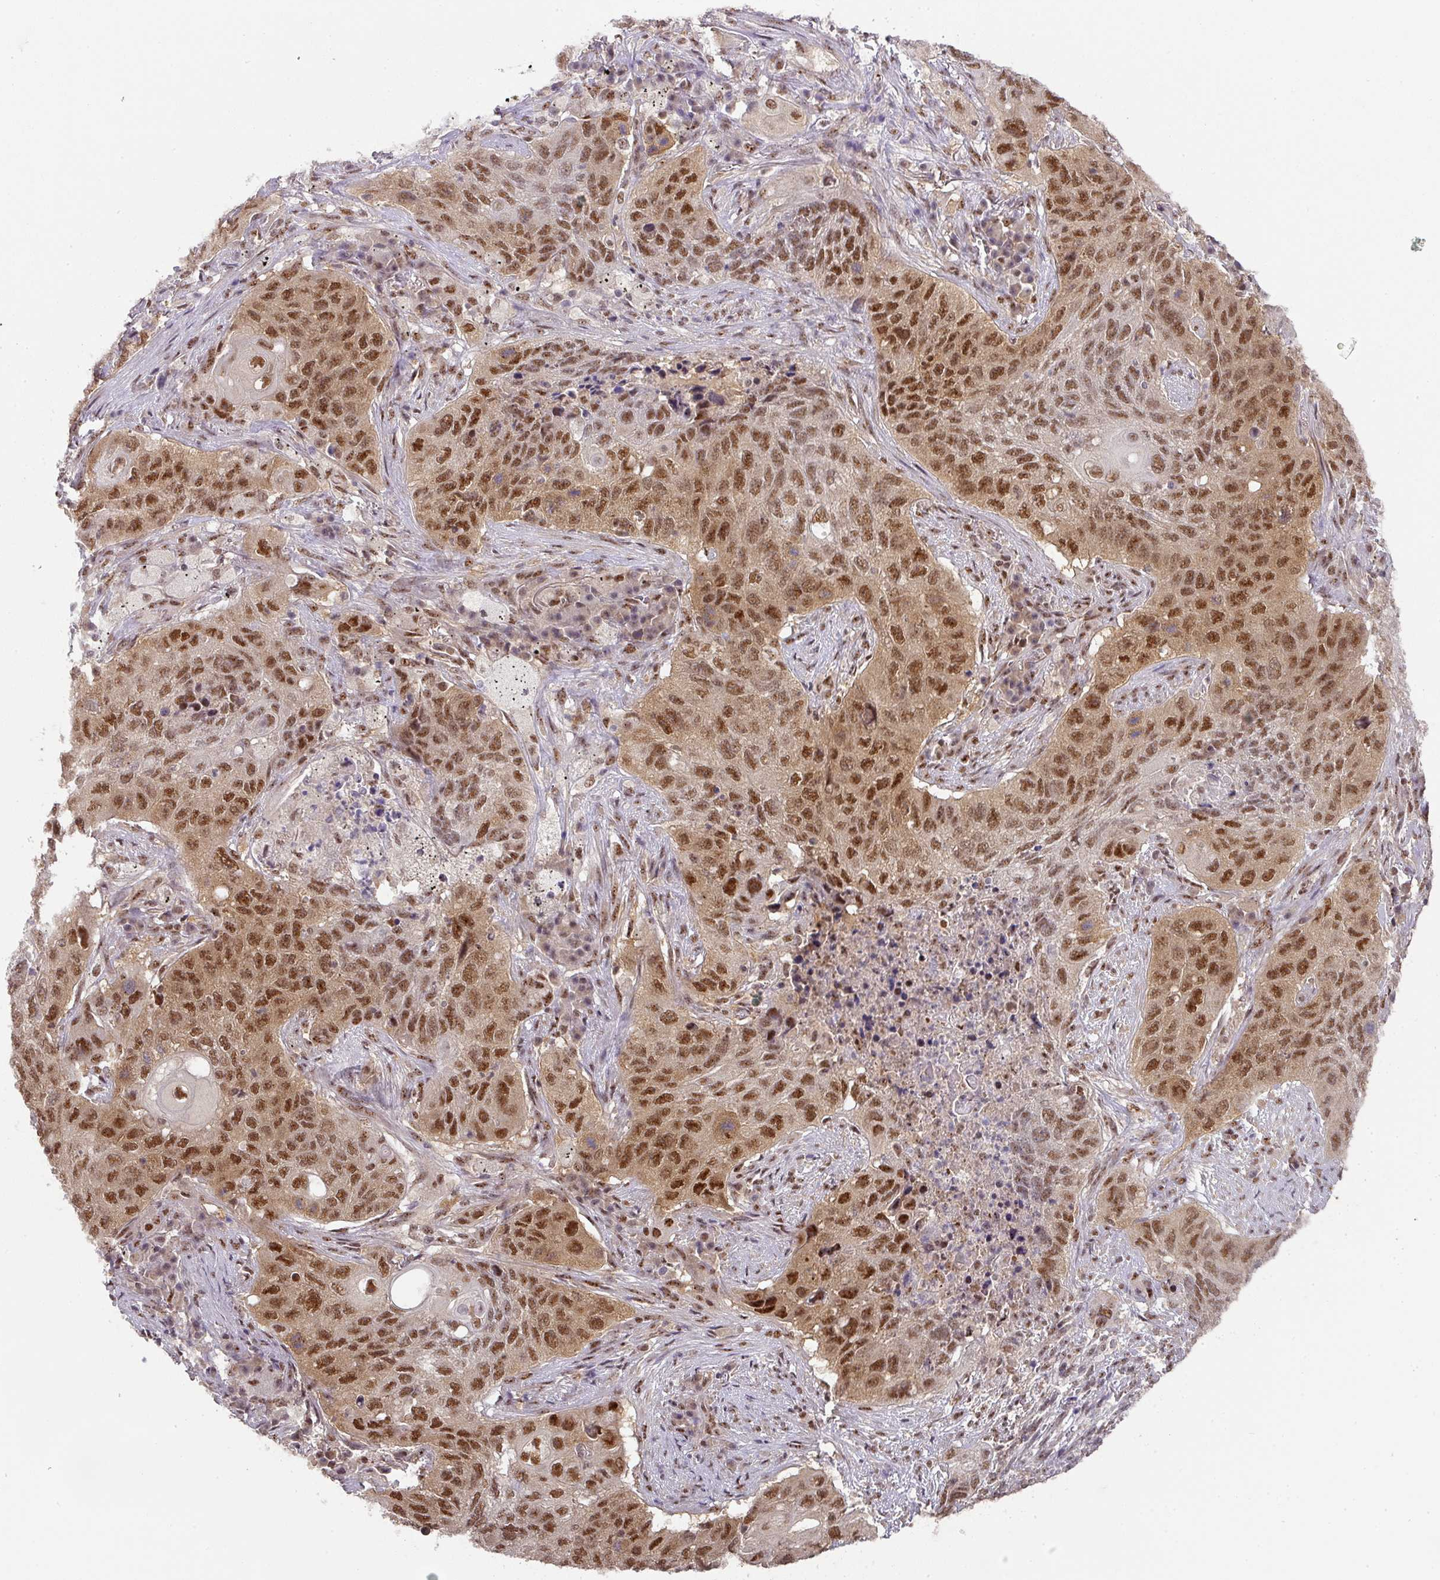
{"staining": {"intensity": "moderate", "quantity": ">75%", "location": "nuclear"}, "tissue": "lung cancer", "cell_type": "Tumor cells", "image_type": "cancer", "snomed": [{"axis": "morphology", "description": "Squamous cell carcinoma, NOS"}, {"axis": "topography", "description": "Lung"}], "caption": "Tumor cells reveal moderate nuclear expression in approximately >75% of cells in lung cancer (squamous cell carcinoma).", "gene": "RANBP9", "patient": {"sex": "female", "age": 63}}